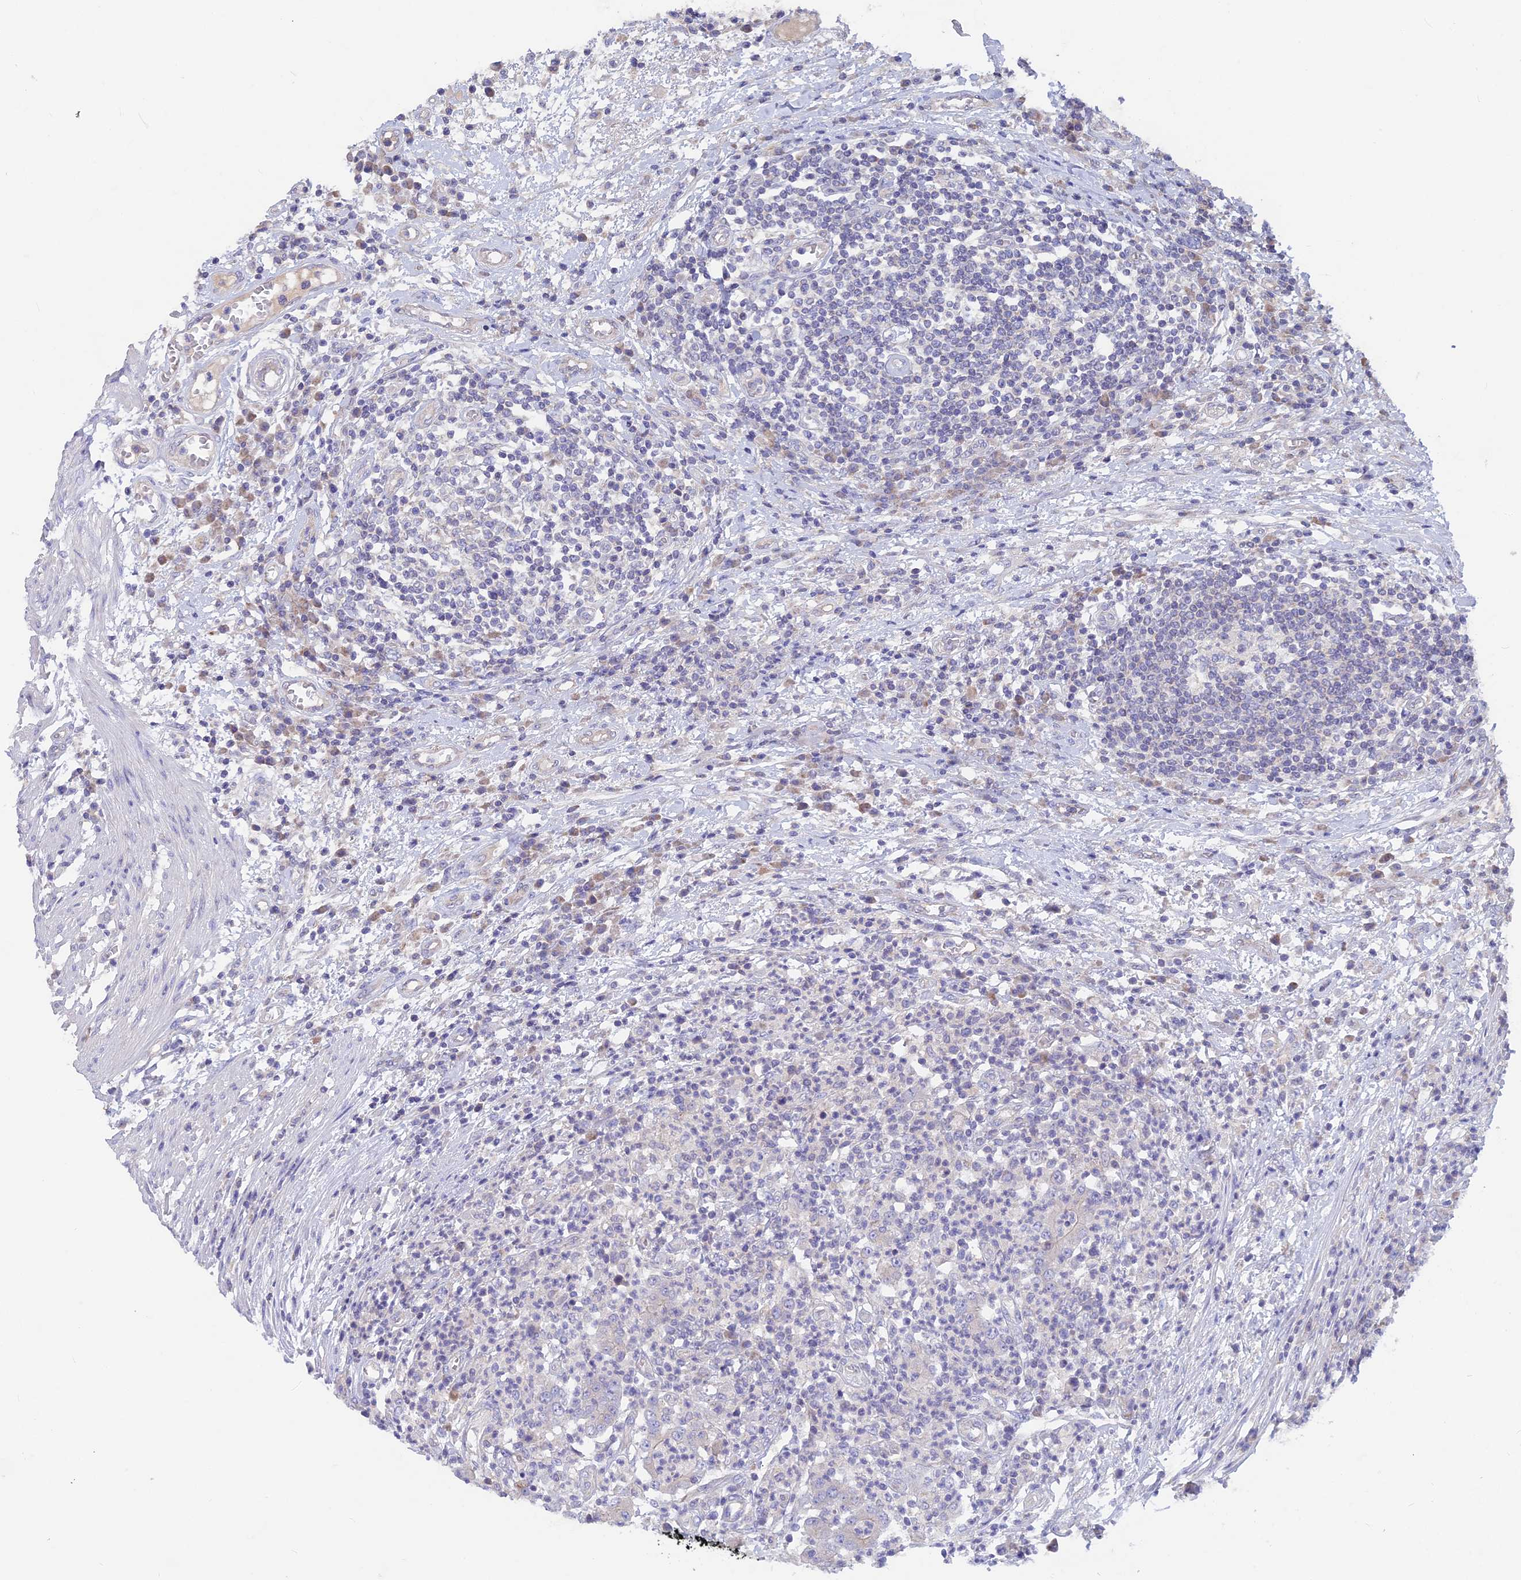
{"staining": {"intensity": "weak", "quantity": "<25%", "location": "cytoplasmic/membranous"}, "tissue": "colorectal cancer", "cell_type": "Tumor cells", "image_type": "cancer", "snomed": [{"axis": "morphology", "description": "Adenocarcinoma, NOS"}, {"axis": "topography", "description": "Colon"}], "caption": "This is a micrograph of IHC staining of colorectal cancer, which shows no expression in tumor cells.", "gene": "PZP", "patient": {"sex": "male", "age": 83}}